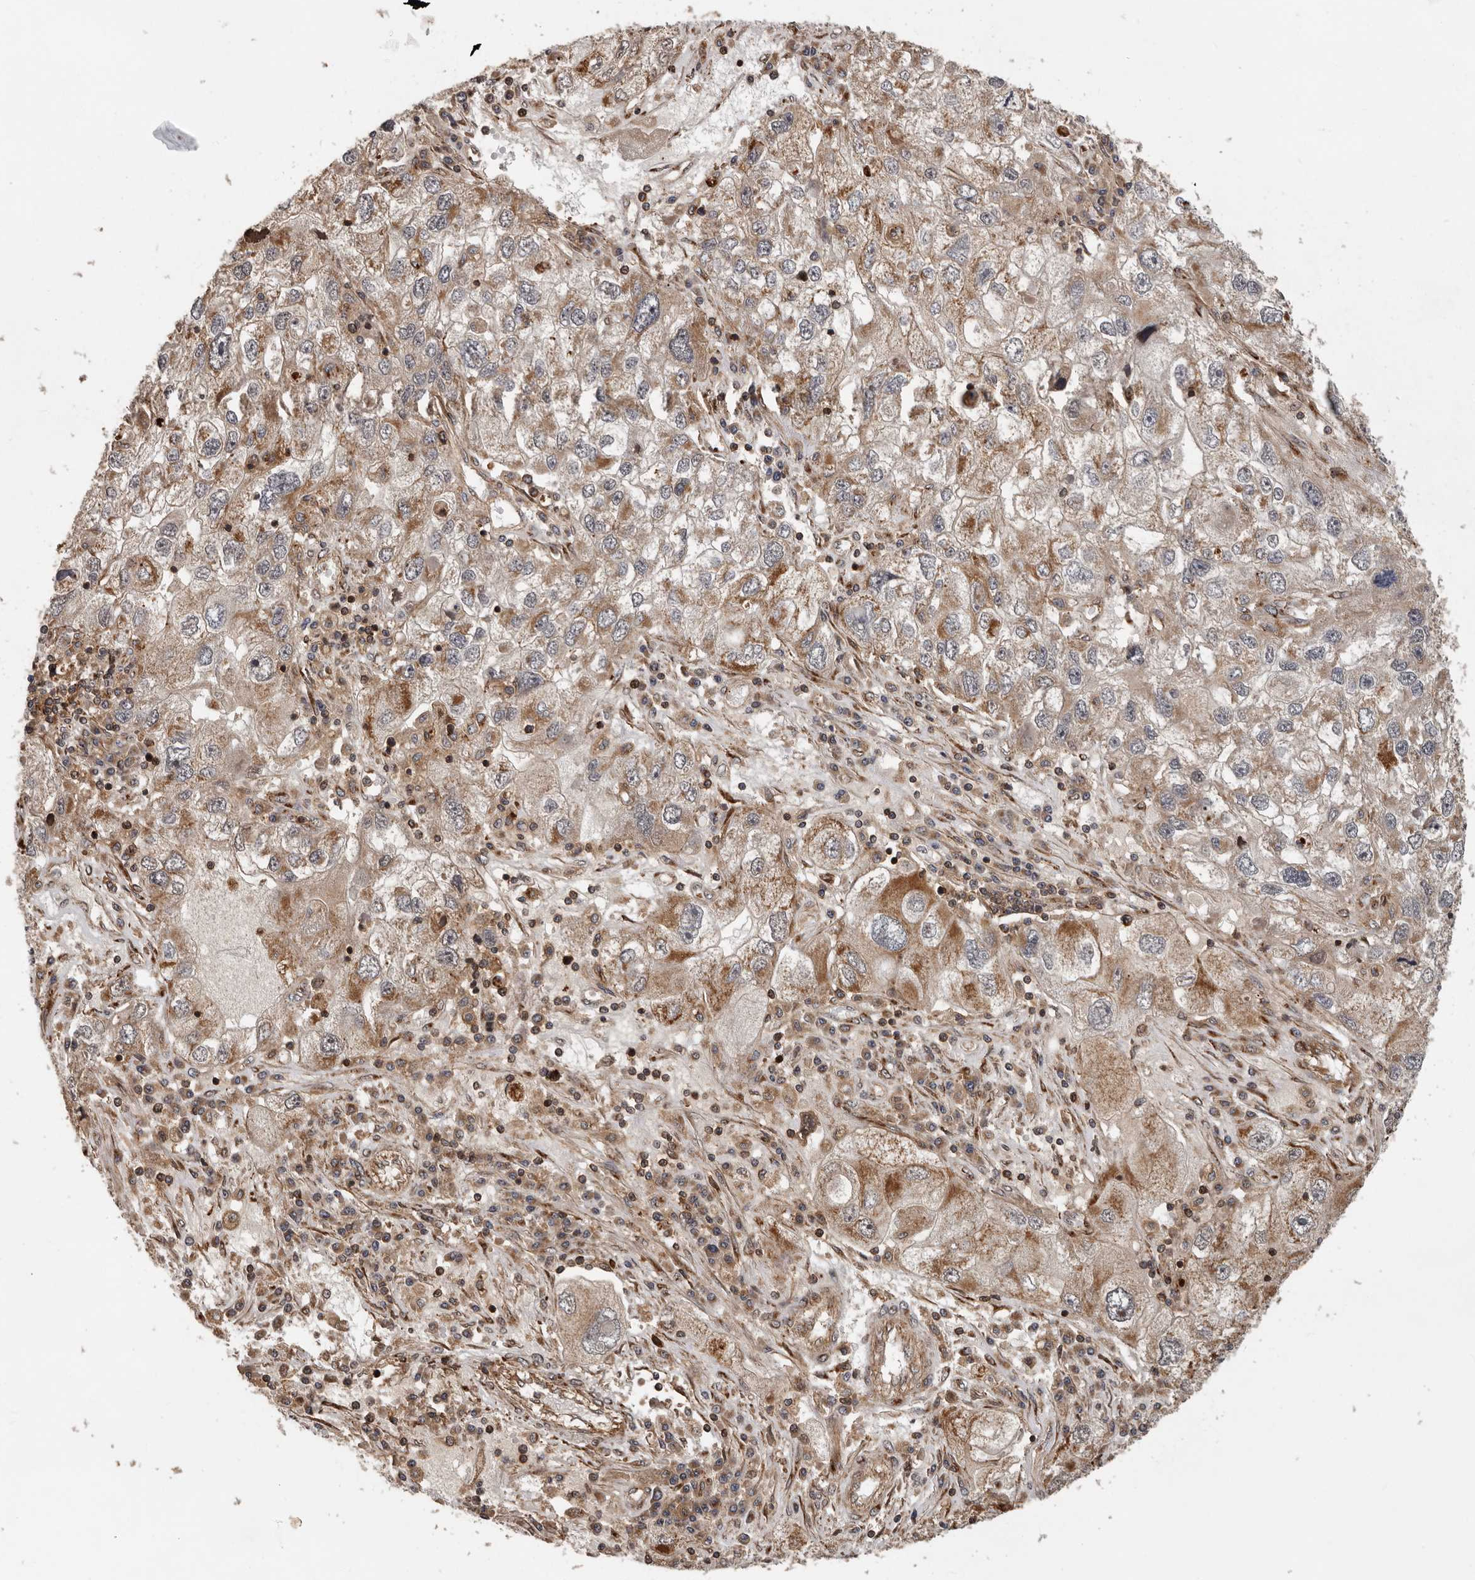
{"staining": {"intensity": "moderate", "quantity": ">75%", "location": "cytoplasmic/membranous"}, "tissue": "endometrial cancer", "cell_type": "Tumor cells", "image_type": "cancer", "snomed": [{"axis": "morphology", "description": "Adenocarcinoma, NOS"}, {"axis": "topography", "description": "Endometrium"}], "caption": "Adenocarcinoma (endometrial) tissue shows moderate cytoplasmic/membranous expression in about >75% of tumor cells", "gene": "RNF157", "patient": {"sex": "female", "age": 49}}